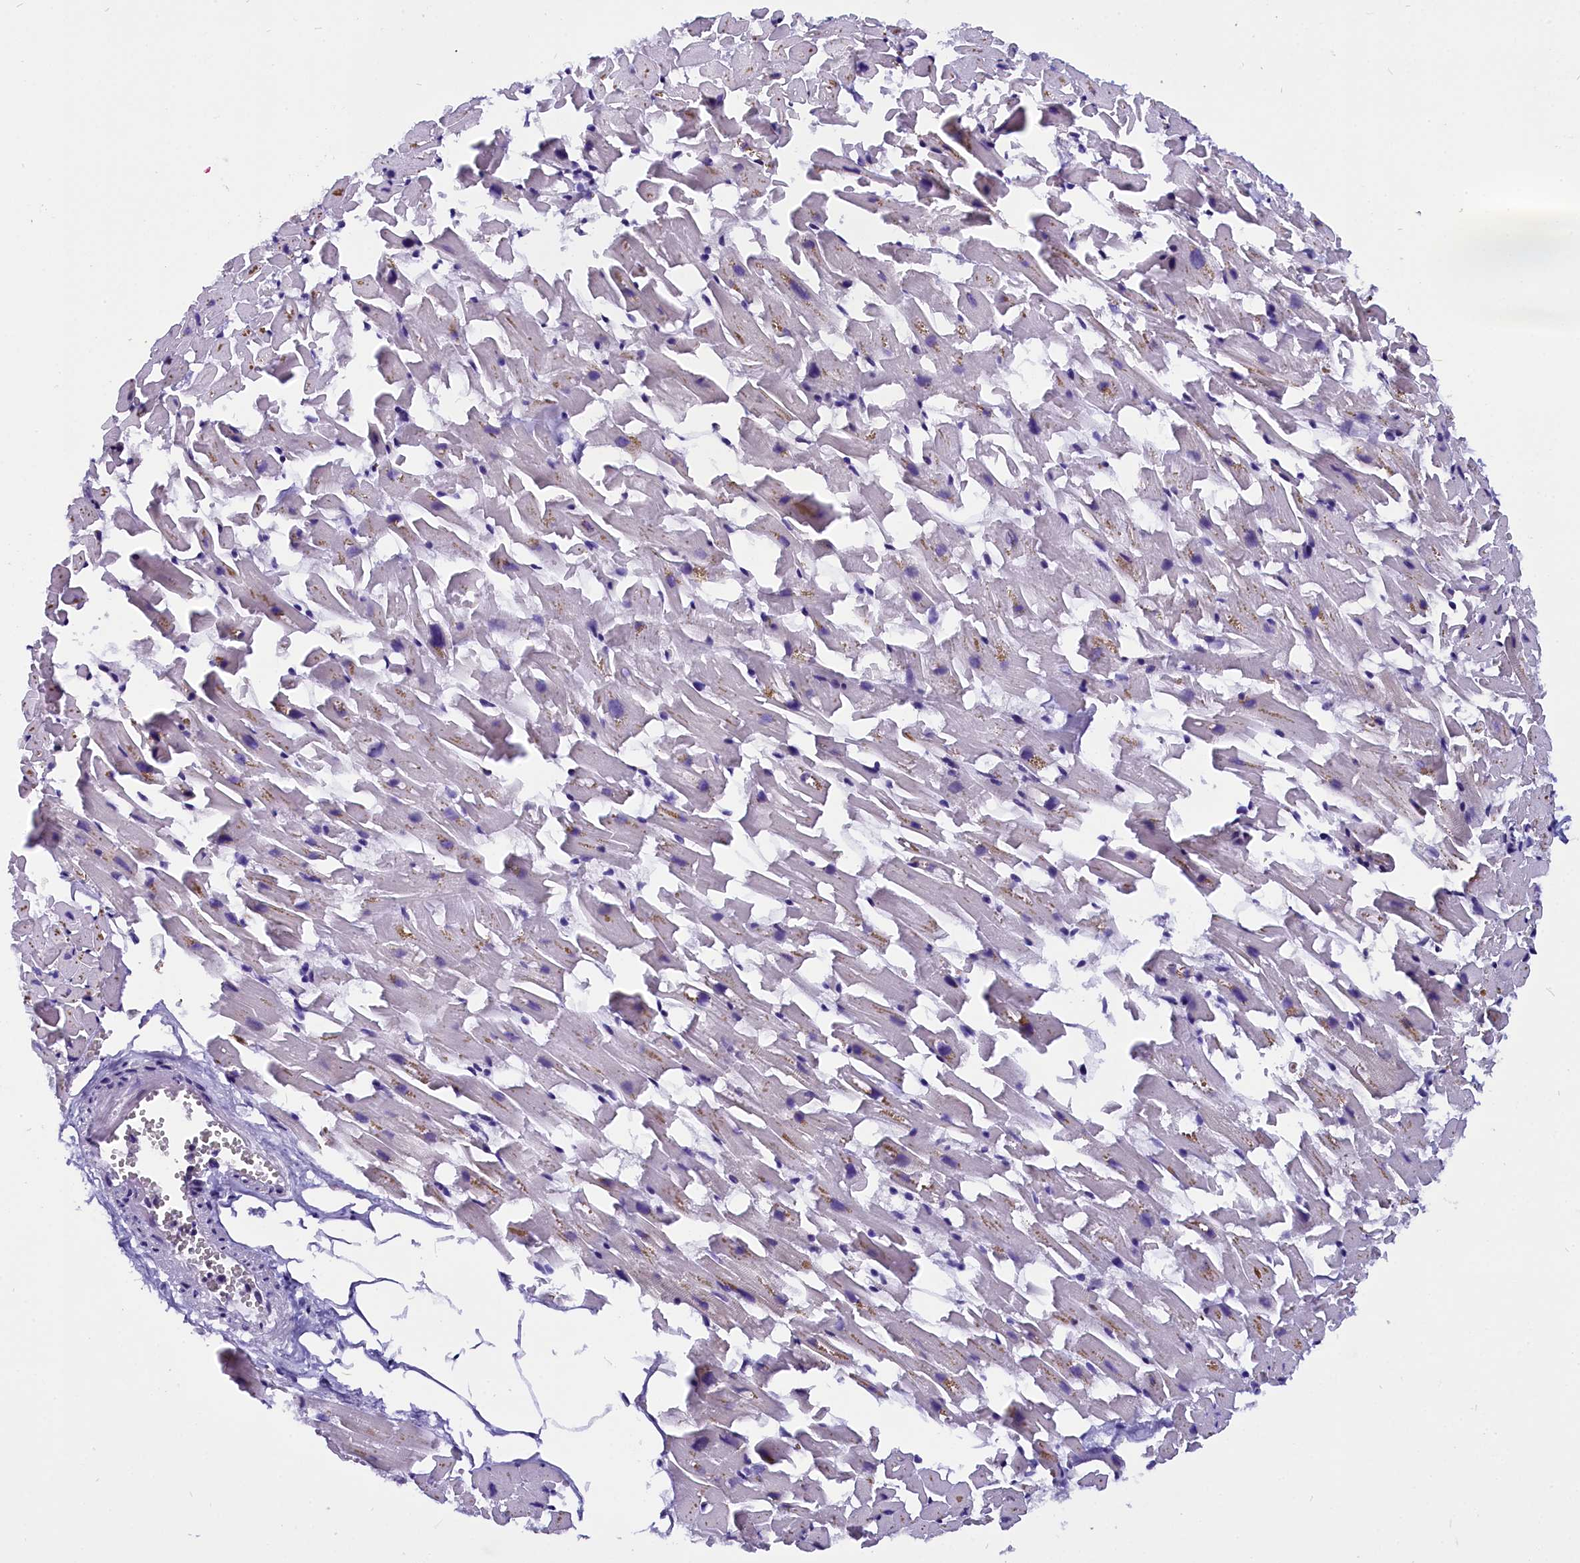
{"staining": {"intensity": "negative", "quantity": "none", "location": "none"}, "tissue": "heart muscle", "cell_type": "Cardiomyocytes", "image_type": "normal", "snomed": [{"axis": "morphology", "description": "Normal tissue, NOS"}, {"axis": "topography", "description": "Heart"}], "caption": "Protein analysis of benign heart muscle demonstrates no significant expression in cardiomyocytes. (DAB (3,3'-diaminobenzidine) immunohistochemistry (IHC) with hematoxylin counter stain).", "gene": "CEP170", "patient": {"sex": "female", "age": 64}}